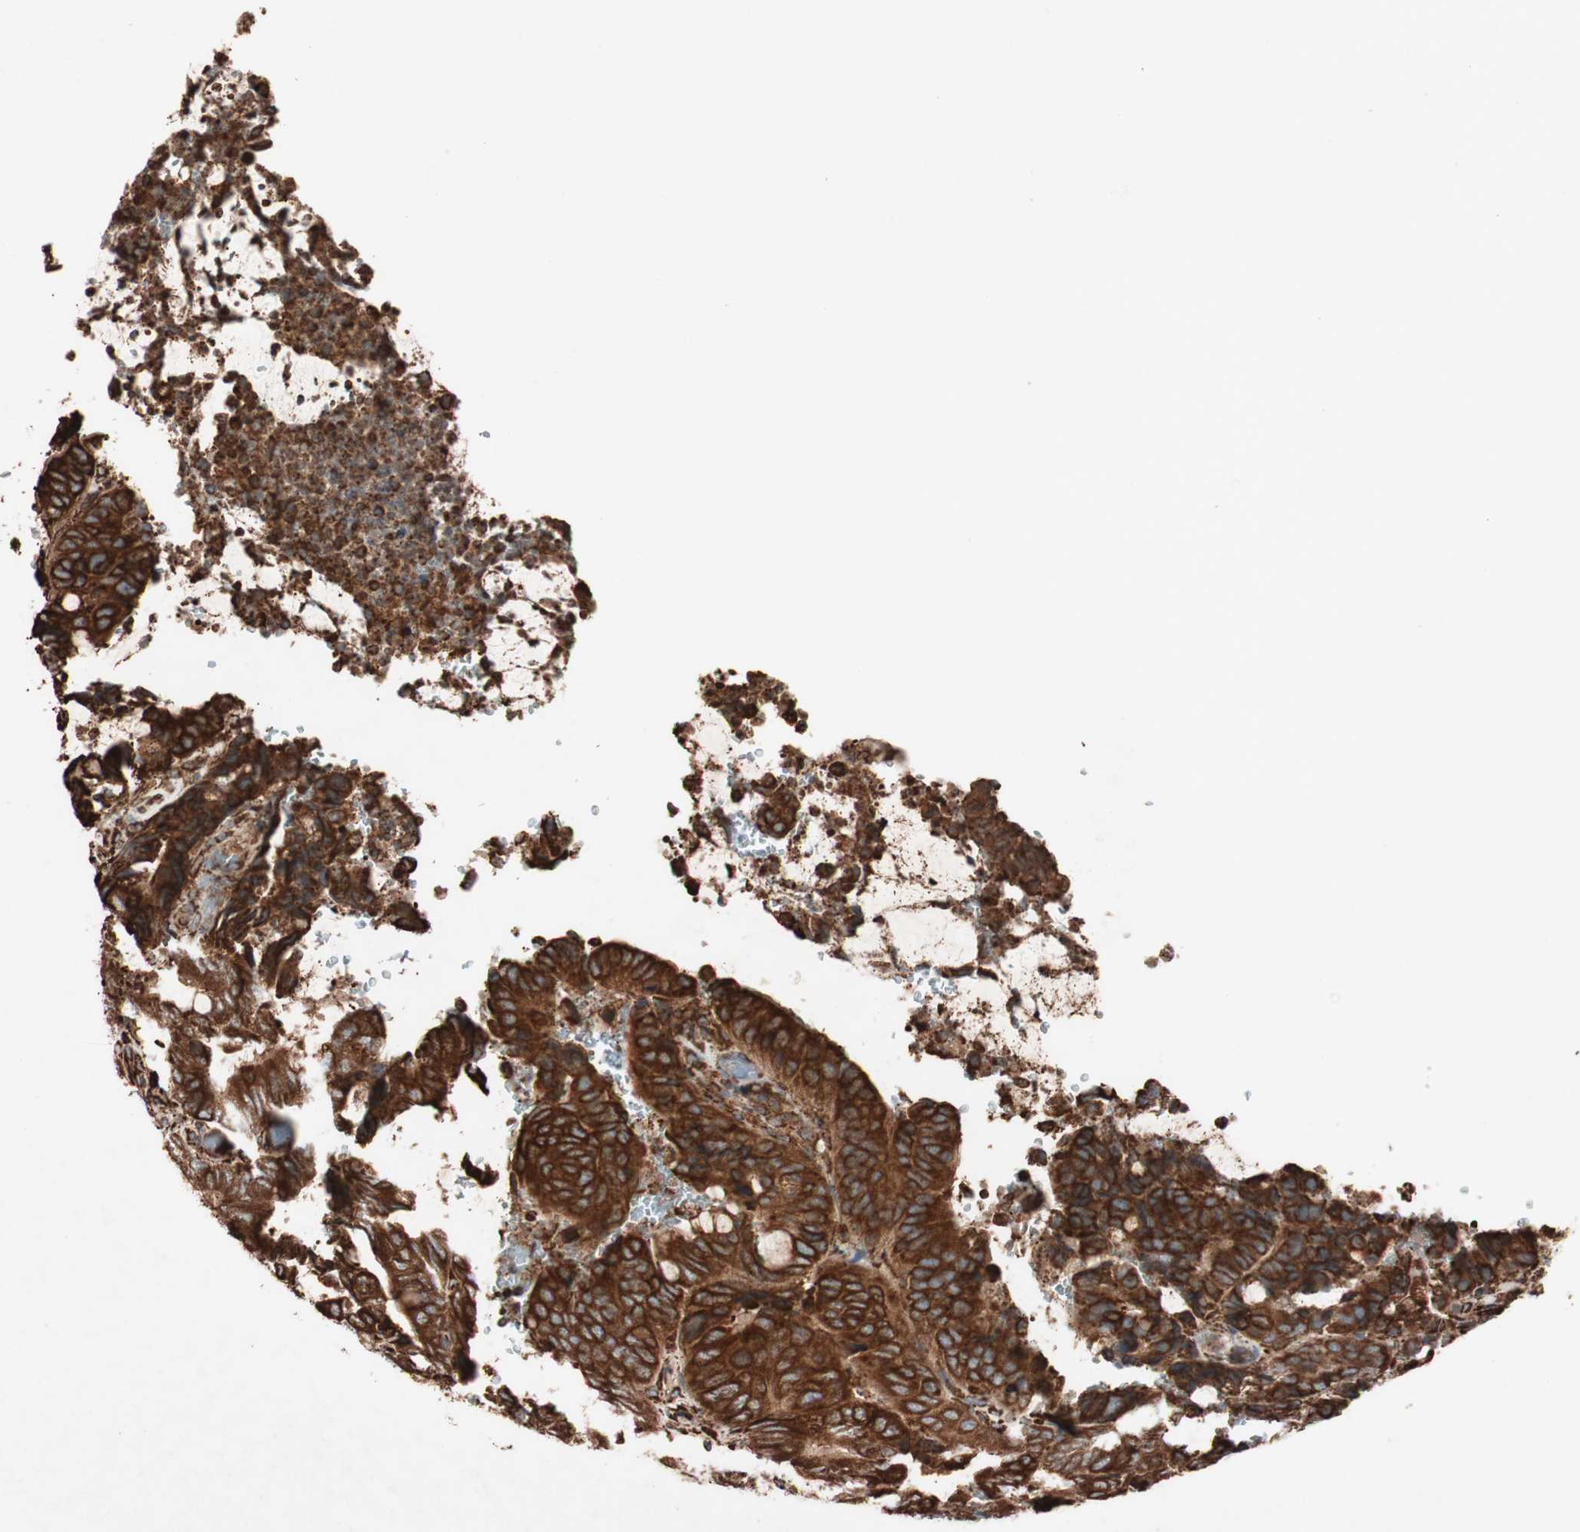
{"staining": {"intensity": "strong", "quantity": ">75%", "location": "cytoplasmic/membranous"}, "tissue": "colorectal cancer", "cell_type": "Tumor cells", "image_type": "cancer", "snomed": [{"axis": "morphology", "description": "Normal tissue, NOS"}, {"axis": "morphology", "description": "Adenocarcinoma, NOS"}, {"axis": "topography", "description": "Rectum"}, {"axis": "topography", "description": "Peripheral nerve tissue"}], "caption": "A high amount of strong cytoplasmic/membranous staining is present in approximately >75% of tumor cells in colorectal cancer tissue.", "gene": "VEGFA", "patient": {"sex": "male", "age": 92}}